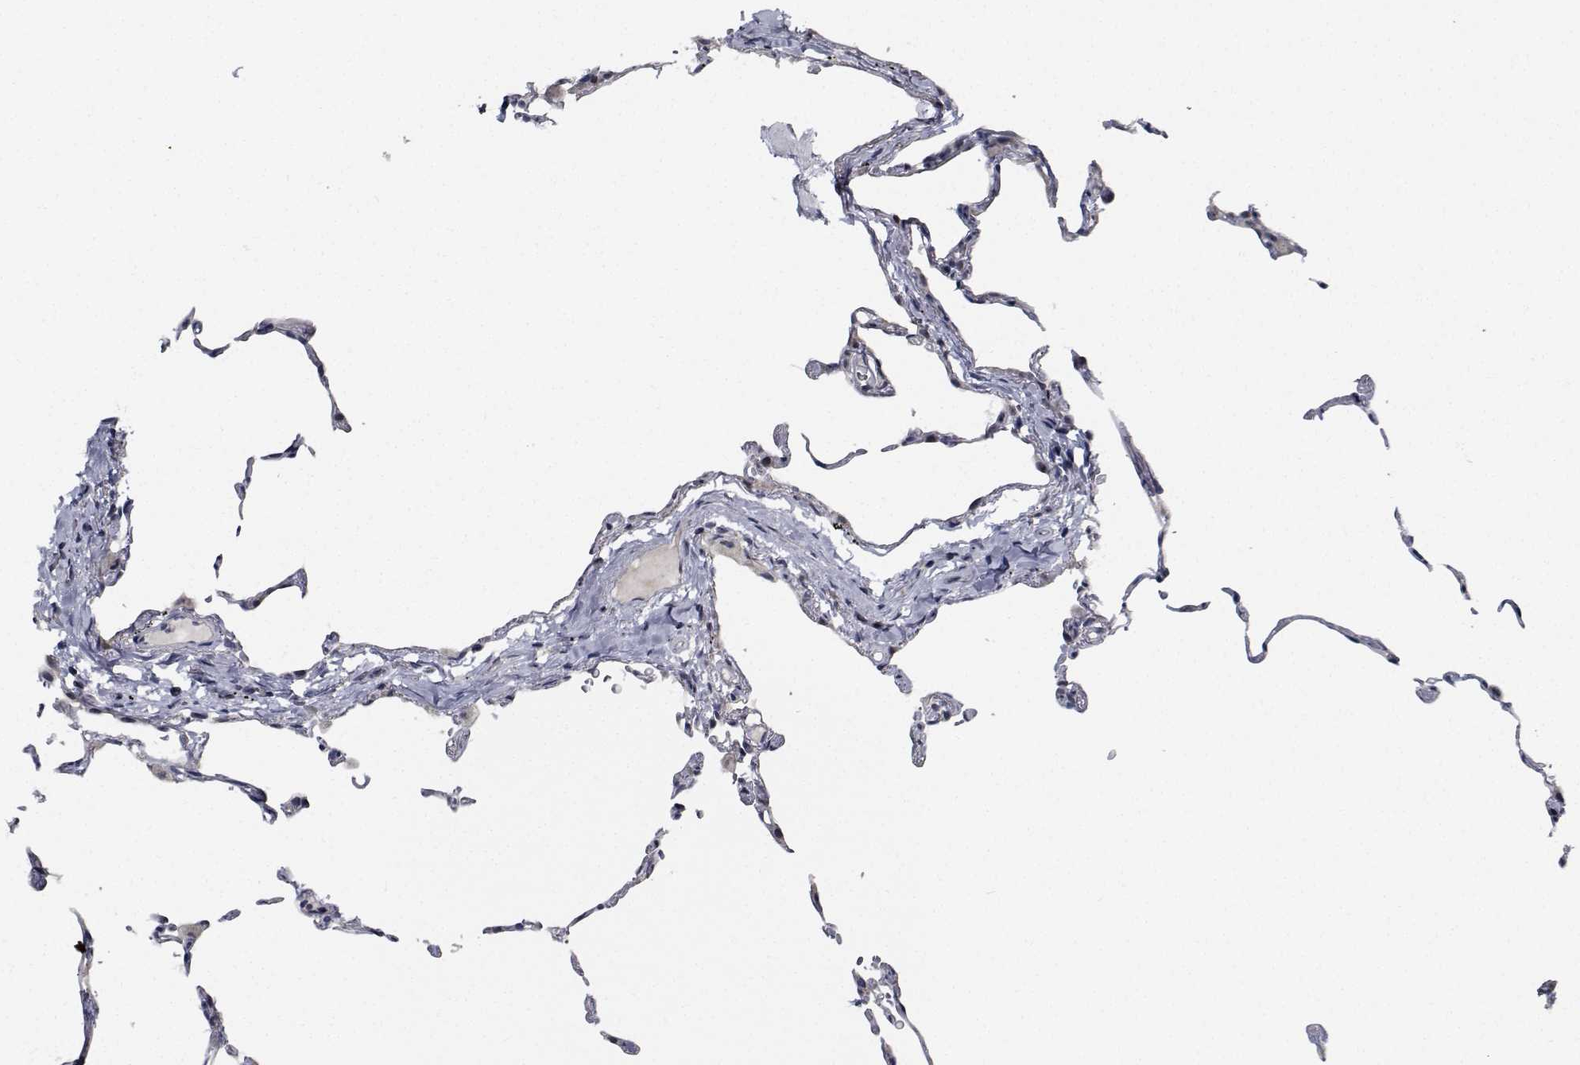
{"staining": {"intensity": "moderate", "quantity": "<25%", "location": "nuclear"}, "tissue": "lung", "cell_type": "Alveolar cells", "image_type": "normal", "snomed": [{"axis": "morphology", "description": "Normal tissue, NOS"}, {"axis": "topography", "description": "Lung"}], "caption": "Moderate nuclear protein staining is seen in about <25% of alveolar cells in lung. The staining was performed using DAB to visualize the protein expression in brown, while the nuclei were stained in blue with hematoxylin (Magnification: 20x).", "gene": "NVL", "patient": {"sex": "female", "age": 57}}